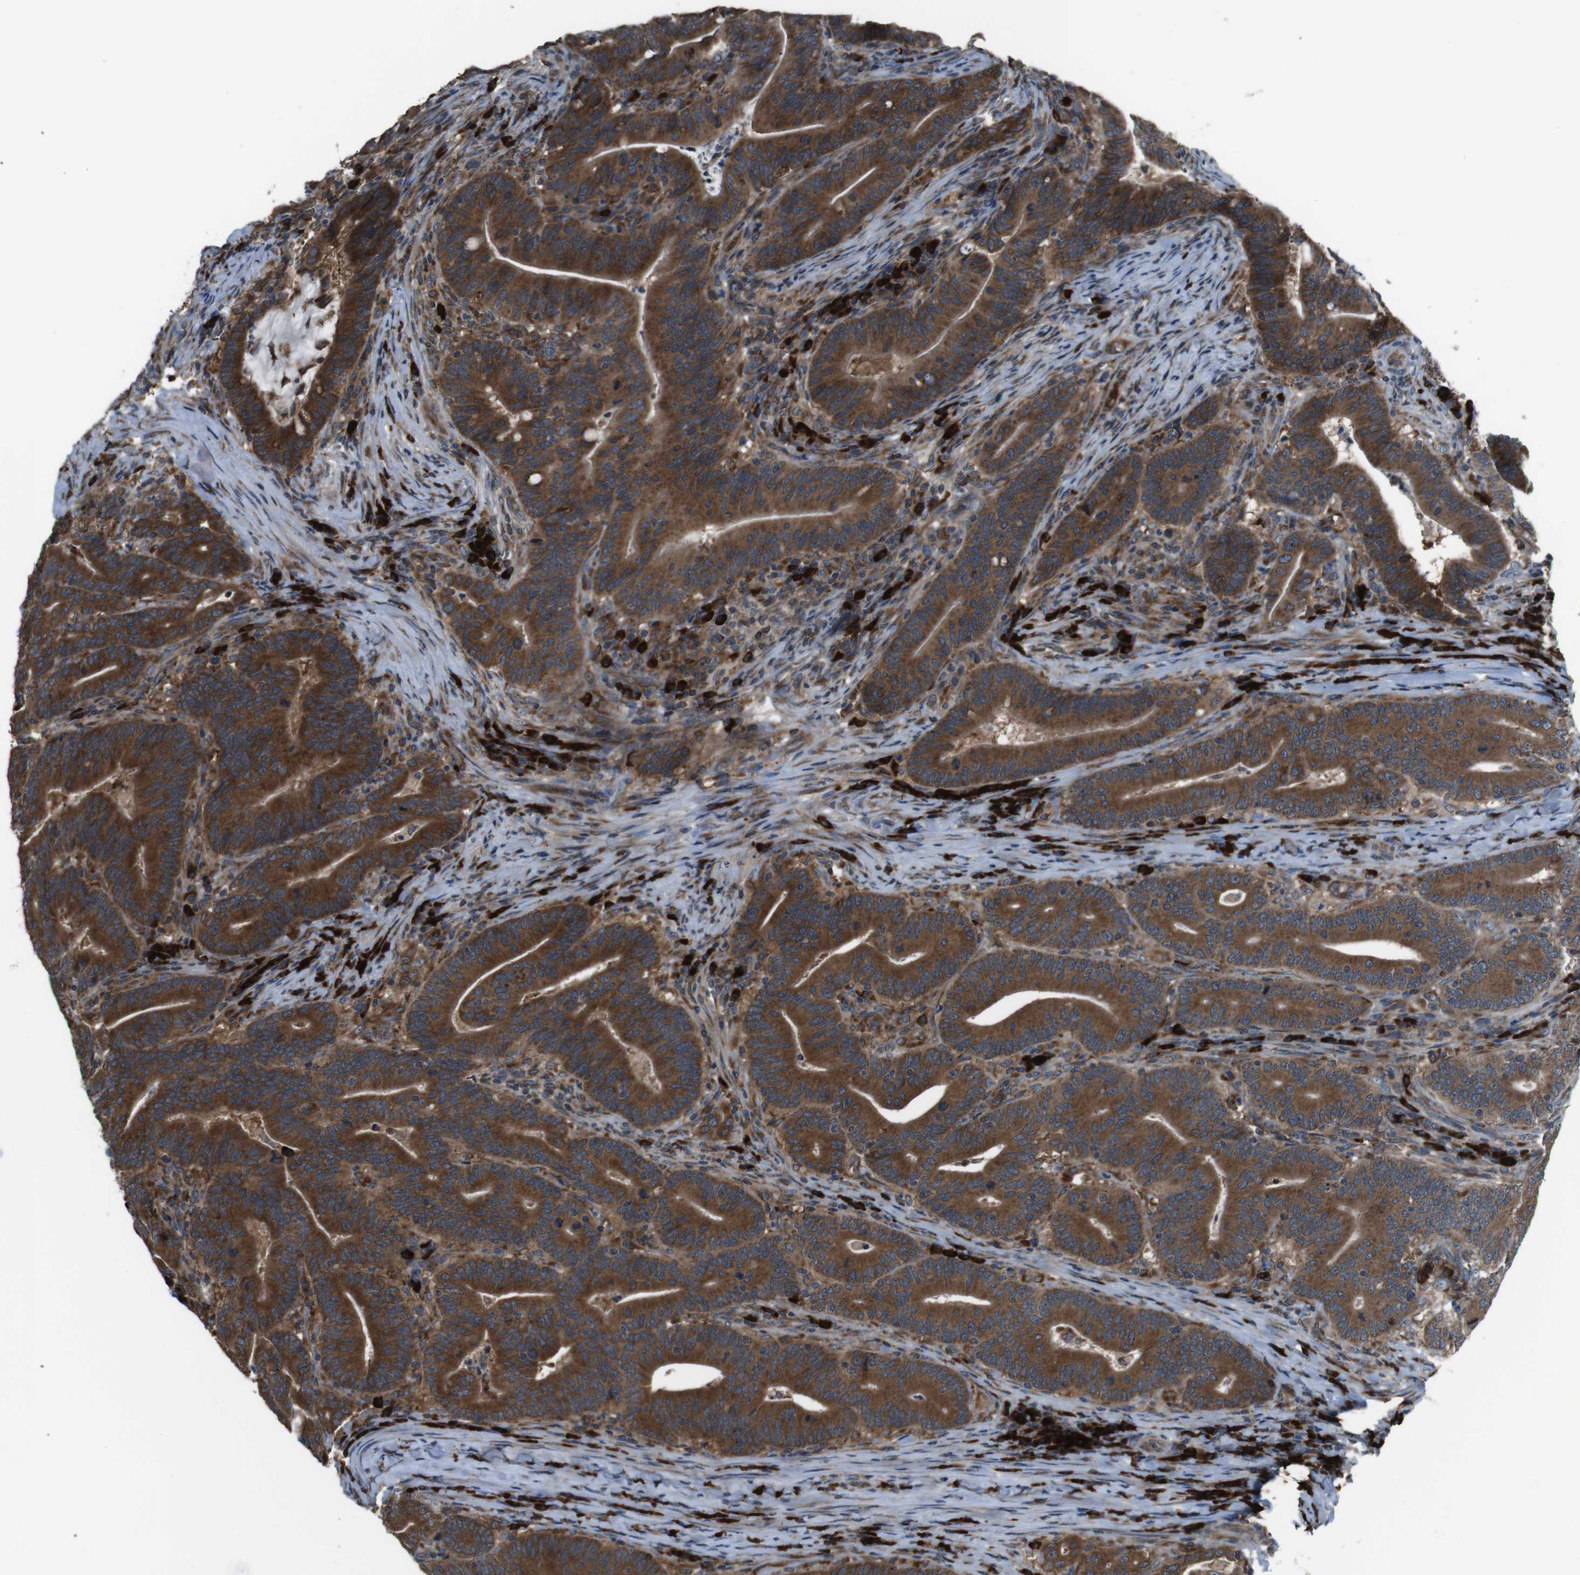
{"staining": {"intensity": "strong", "quantity": ">75%", "location": "cytoplasmic/membranous"}, "tissue": "colorectal cancer", "cell_type": "Tumor cells", "image_type": "cancer", "snomed": [{"axis": "morphology", "description": "Normal tissue, NOS"}, {"axis": "morphology", "description": "Adenocarcinoma, NOS"}, {"axis": "topography", "description": "Colon"}], "caption": "Colorectal adenocarcinoma was stained to show a protein in brown. There is high levels of strong cytoplasmic/membranous positivity in about >75% of tumor cells.", "gene": "SSR3", "patient": {"sex": "female", "age": 66}}